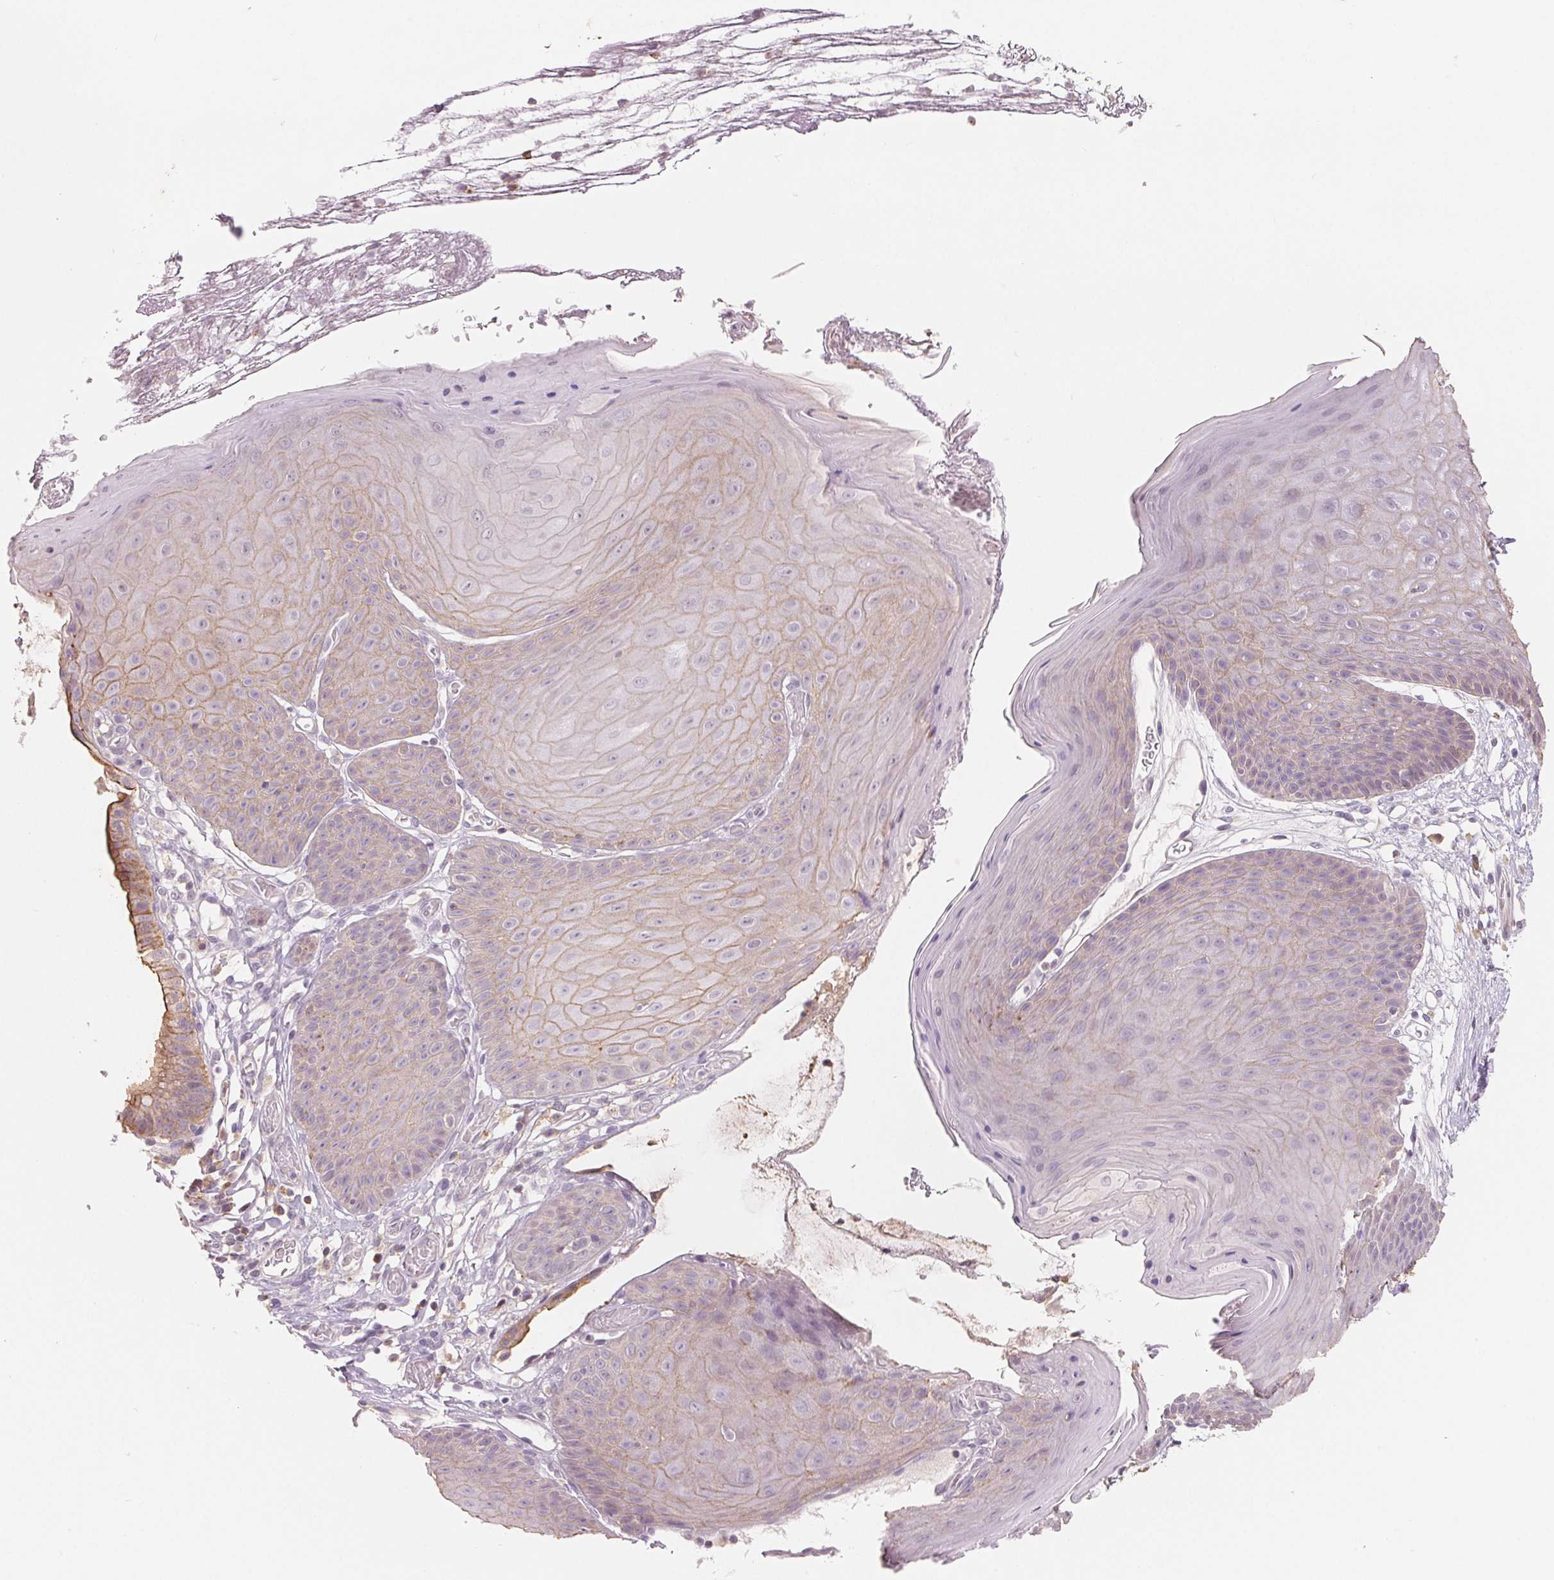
{"staining": {"intensity": "weak", "quantity": "25%-75%", "location": "cytoplasmic/membranous"}, "tissue": "skin", "cell_type": "Epidermal cells", "image_type": "normal", "snomed": [{"axis": "morphology", "description": "Normal tissue, NOS"}, {"axis": "topography", "description": "Anal"}], "caption": "High-power microscopy captured an immunohistochemistry (IHC) micrograph of normal skin, revealing weak cytoplasmic/membranous expression in approximately 25%-75% of epidermal cells.", "gene": "VTCN1", "patient": {"sex": "male", "age": 53}}